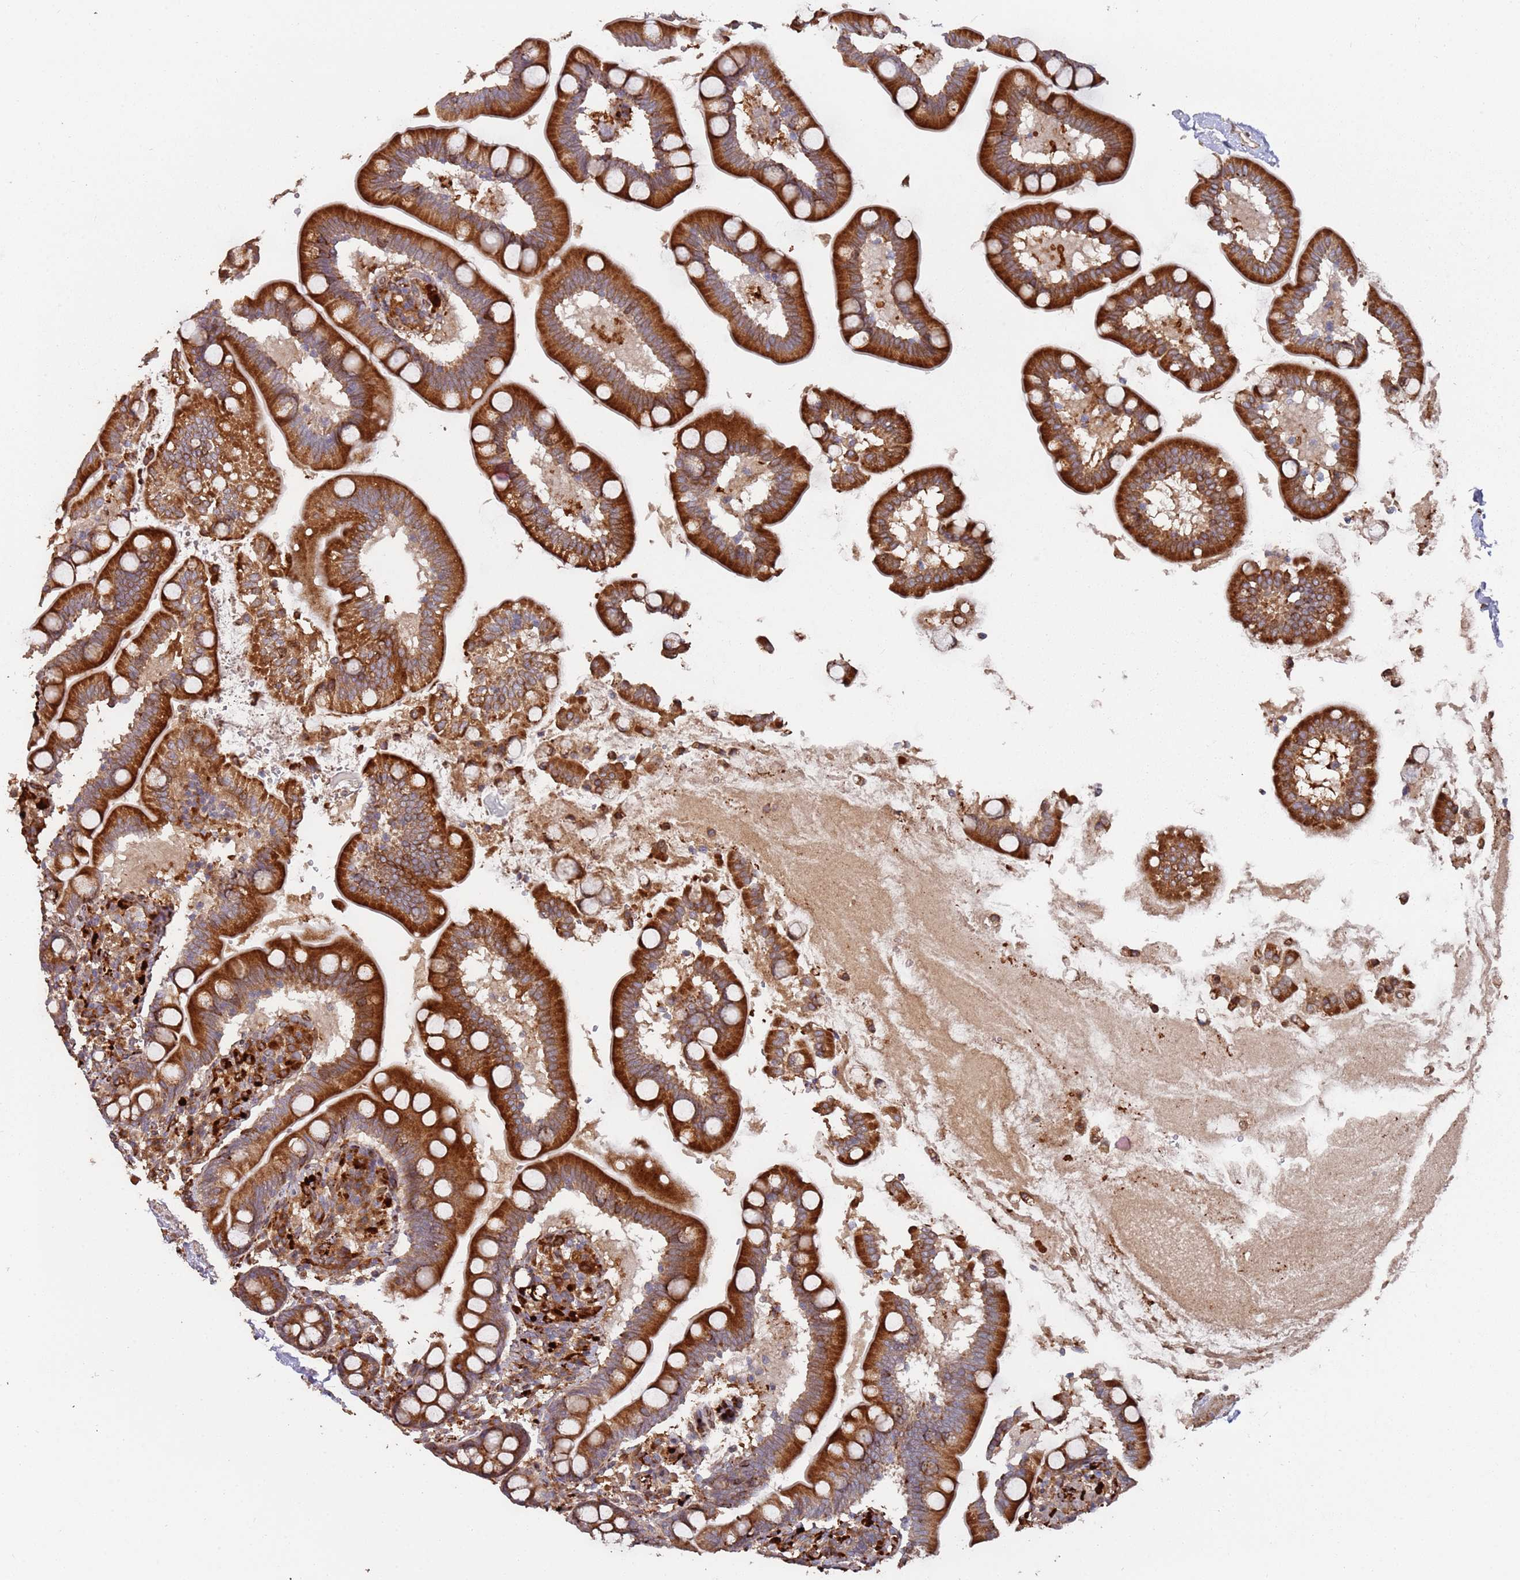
{"staining": {"intensity": "strong", "quantity": ">75%", "location": "cytoplasmic/membranous"}, "tissue": "small intestine", "cell_type": "Glandular cells", "image_type": "normal", "snomed": [{"axis": "morphology", "description": "Normal tissue, NOS"}, {"axis": "topography", "description": "Small intestine"}], "caption": "Small intestine stained with DAB (3,3'-diaminobenzidine) immunohistochemistry (IHC) demonstrates high levels of strong cytoplasmic/membranous staining in approximately >75% of glandular cells.", "gene": "LACC1", "patient": {"sex": "female", "age": 64}}